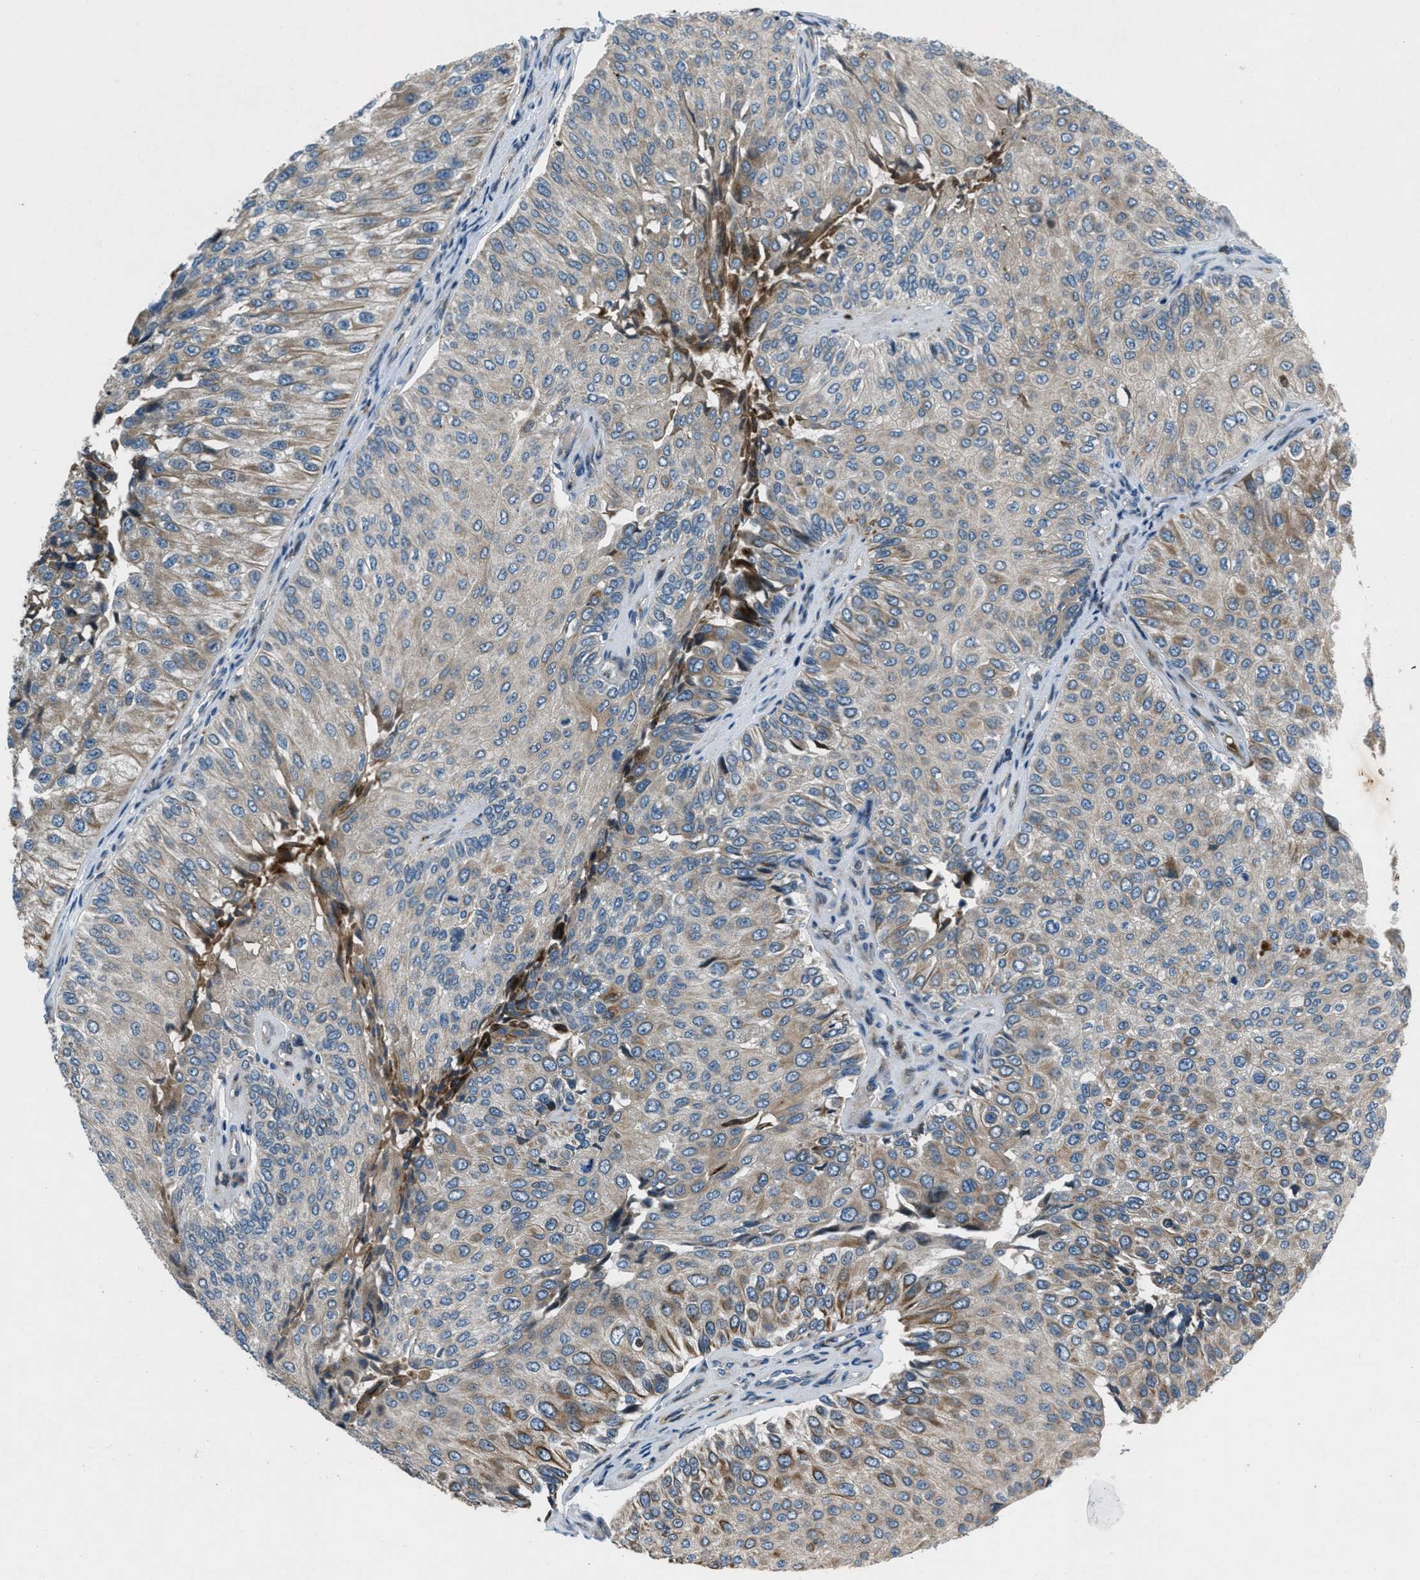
{"staining": {"intensity": "moderate", "quantity": "25%-75%", "location": "cytoplasmic/membranous"}, "tissue": "urothelial cancer", "cell_type": "Tumor cells", "image_type": "cancer", "snomed": [{"axis": "morphology", "description": "Urothelial carcinoma, High grade"}, {"axis": "topography", "description": "Kidney"}, {"axis": "topography", "description": "Urinary bladder"}], "caption": "A histopathology image of human high-grade urothelial carcinoma stained for a protein reveals moderate cytoplasmic/membranous brown staining in tumor cells.", "gene": "CLEC2D", "patient": {"sex": "male", "age": 77}}